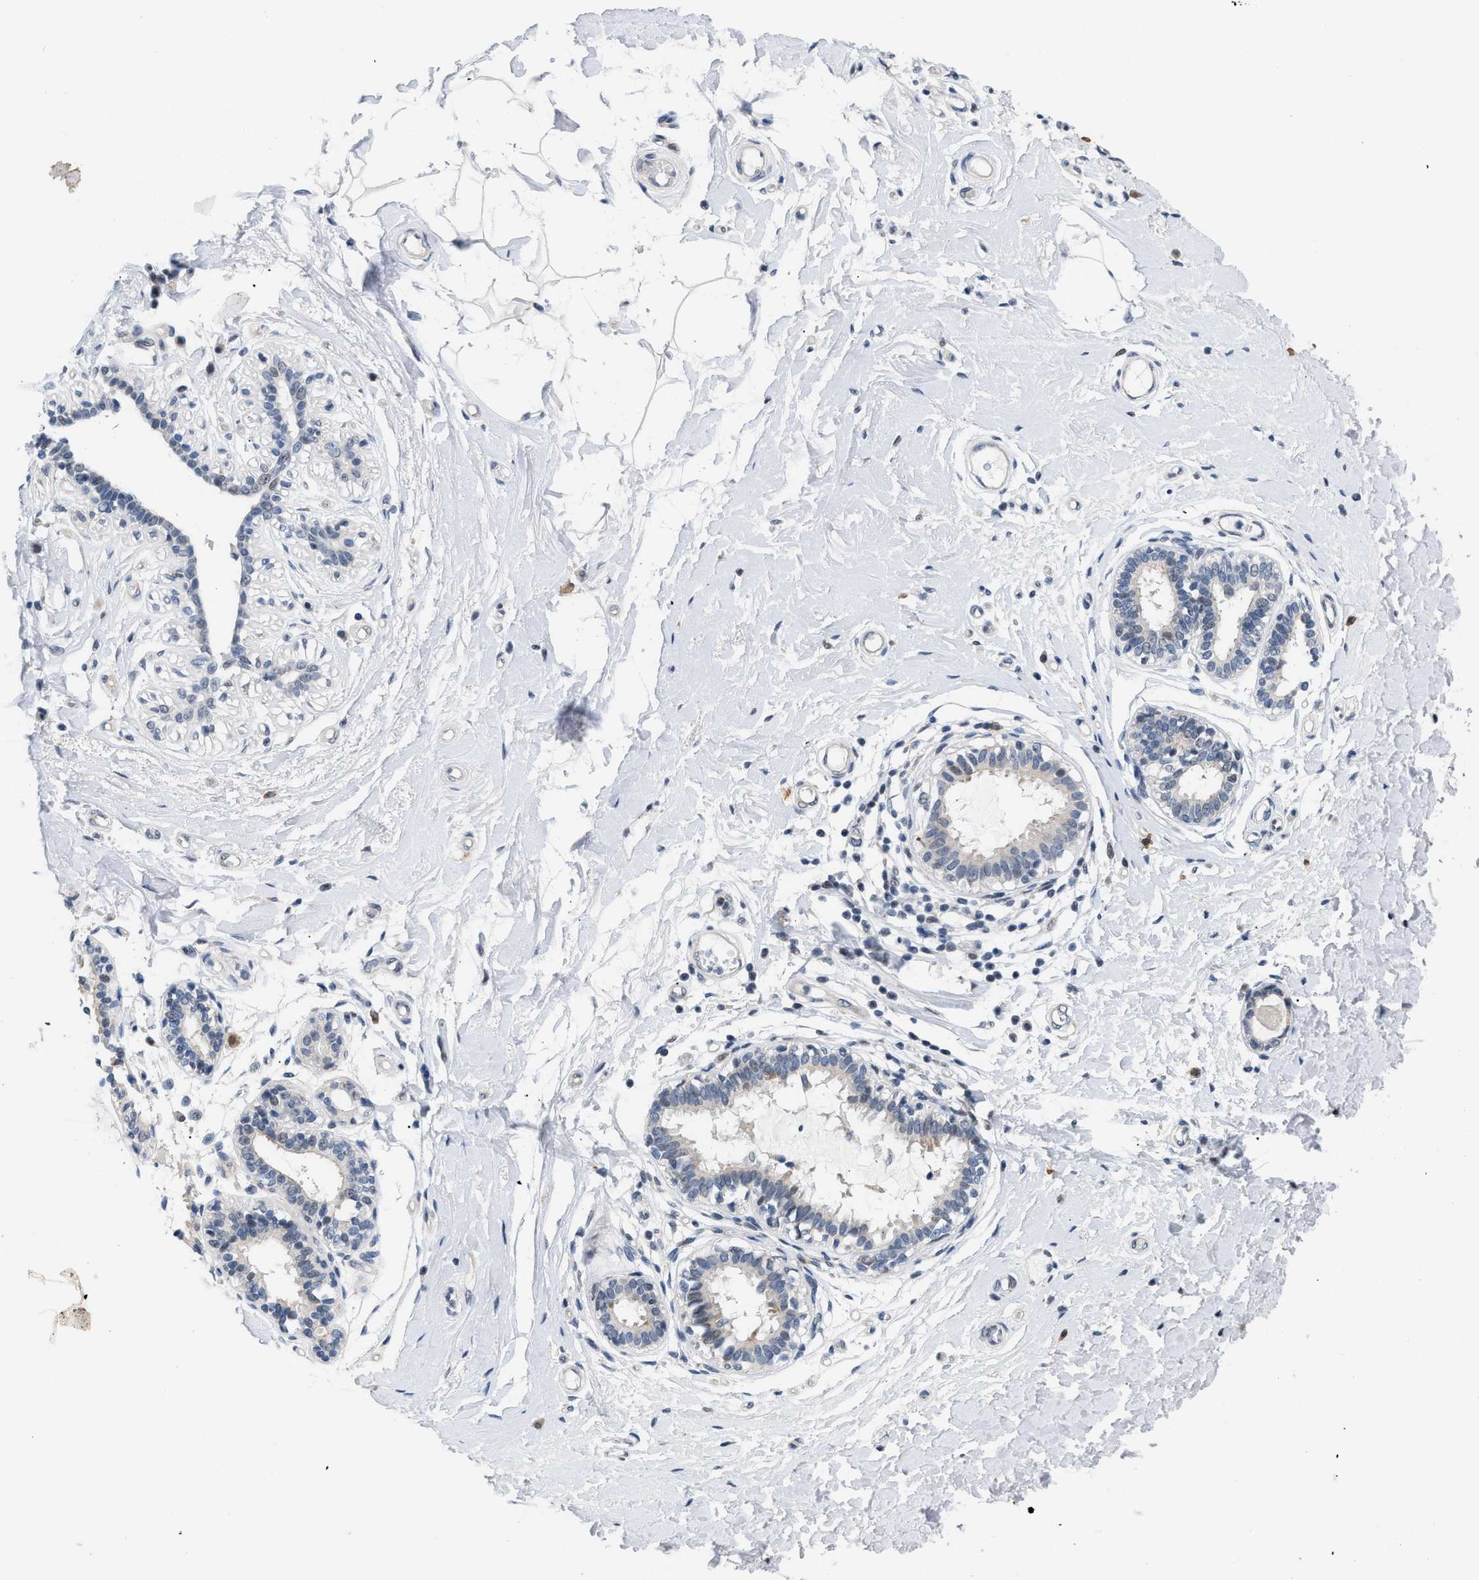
{"staining": {"intensity": "negative", "quantity": "none", "location": "none"}, "tissue": "breast", "cell_type": "Adipocytes", "image_type": "normal", "snomed": [{"axis": "morphology", "description": "Normal tissue, NOS"}, {"axis": "morphology", "description": "Lobular carcinoma"}, {"axis": "topography", "description": "Breast"}], "caption": "The photomicrograph reveals no significant positivity in adipocytes of breast.", "gene": "TXNRD3", "patient": {"sex": "female", "age": 59}}